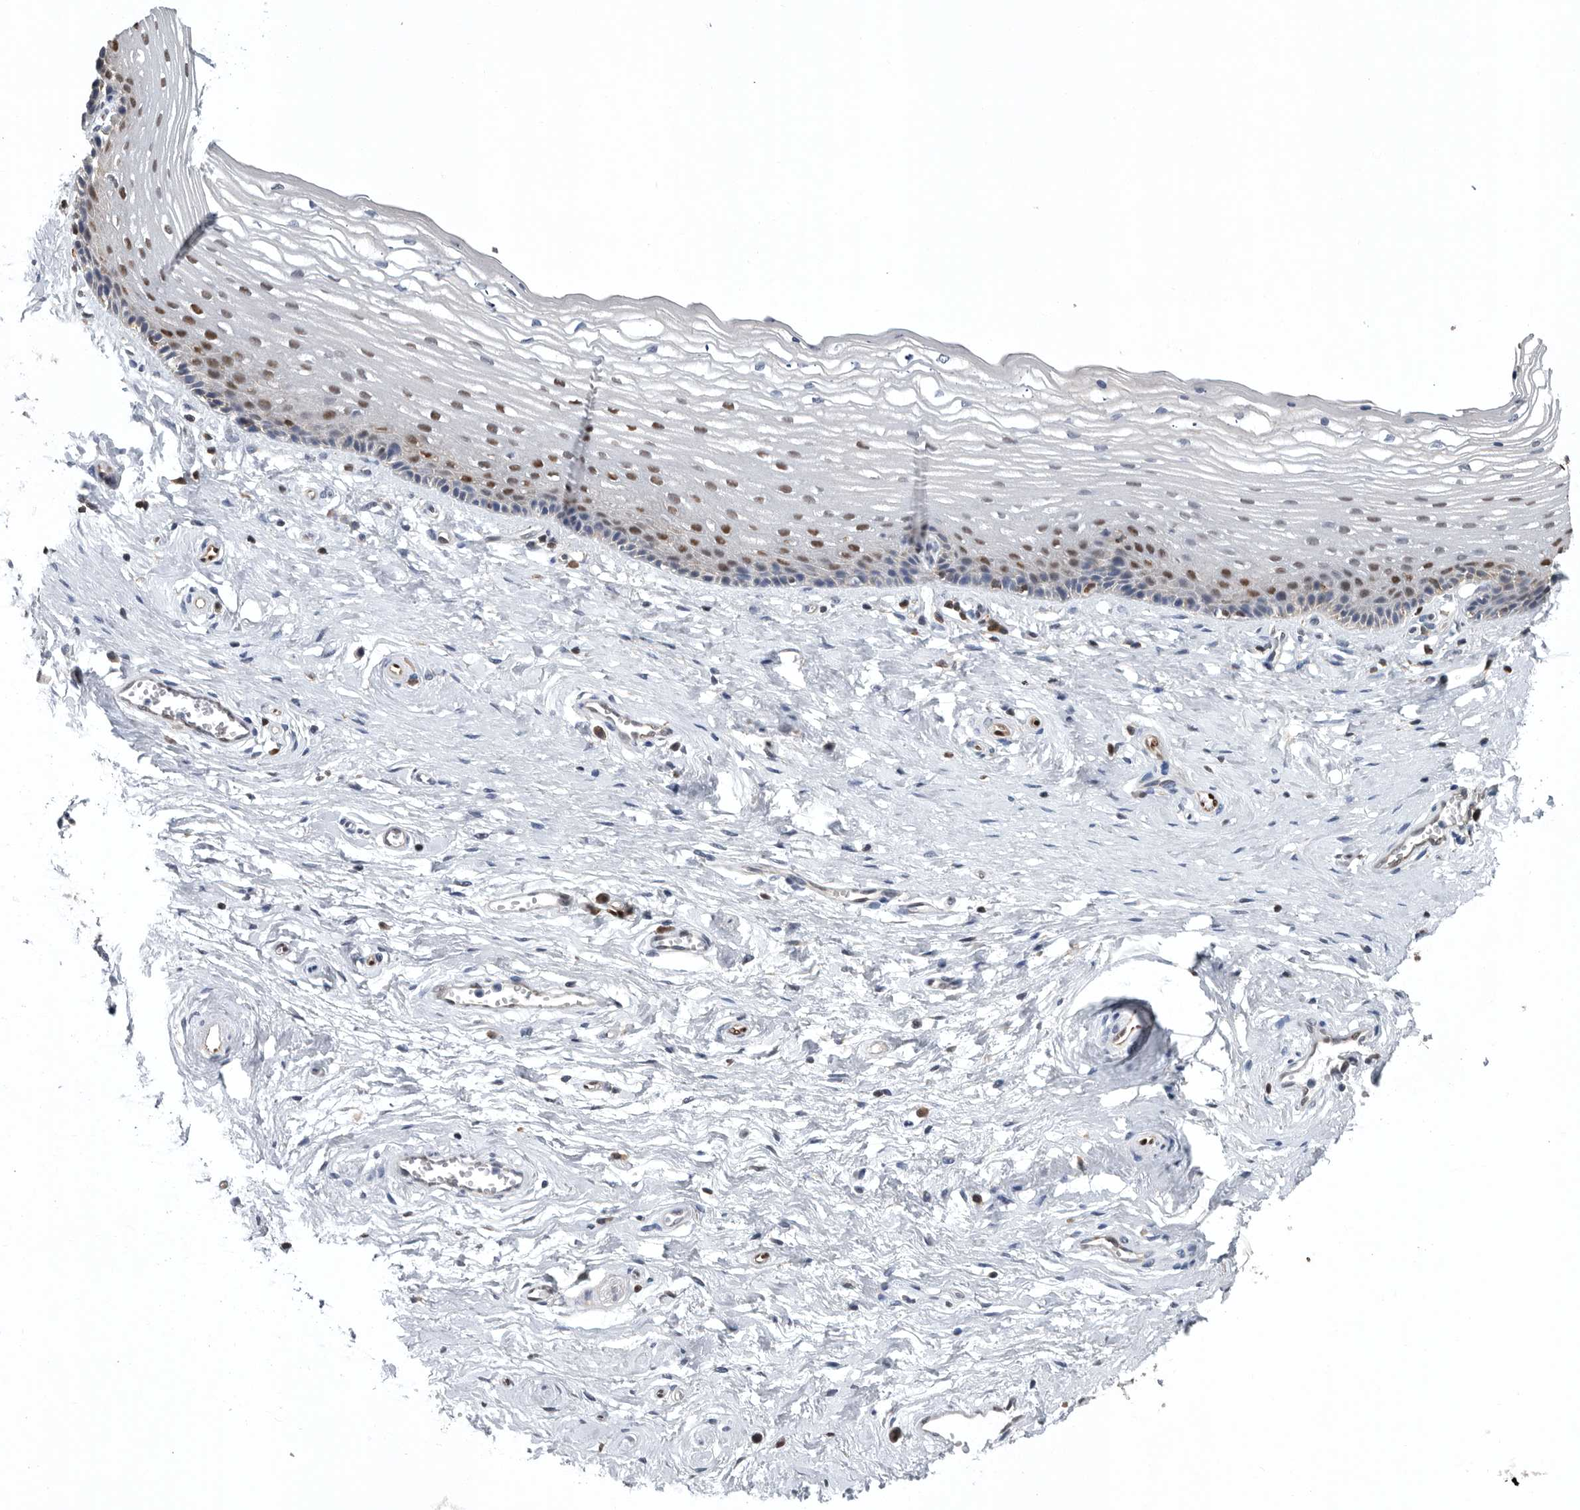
{"staining": {"intensity": "strong", "quantity": "25%-75%", "location": "nuclear"}, "tissue": "vagina", "cell_type": "Squamous epithelial cells", "image_type": "normal", "snomed": [{"axis": "morphology", "description": "Normal tissue, NOS"}, {"axis": "topography", "description": "Vagina"}], "caption": "A high amount of strong nuclear expression is seen in approximately 25%-75% of squamous epithelial cells in unremarkable vagina.", "gene": "PDCD4", "patient": {"sex": "female", "age": 46}}